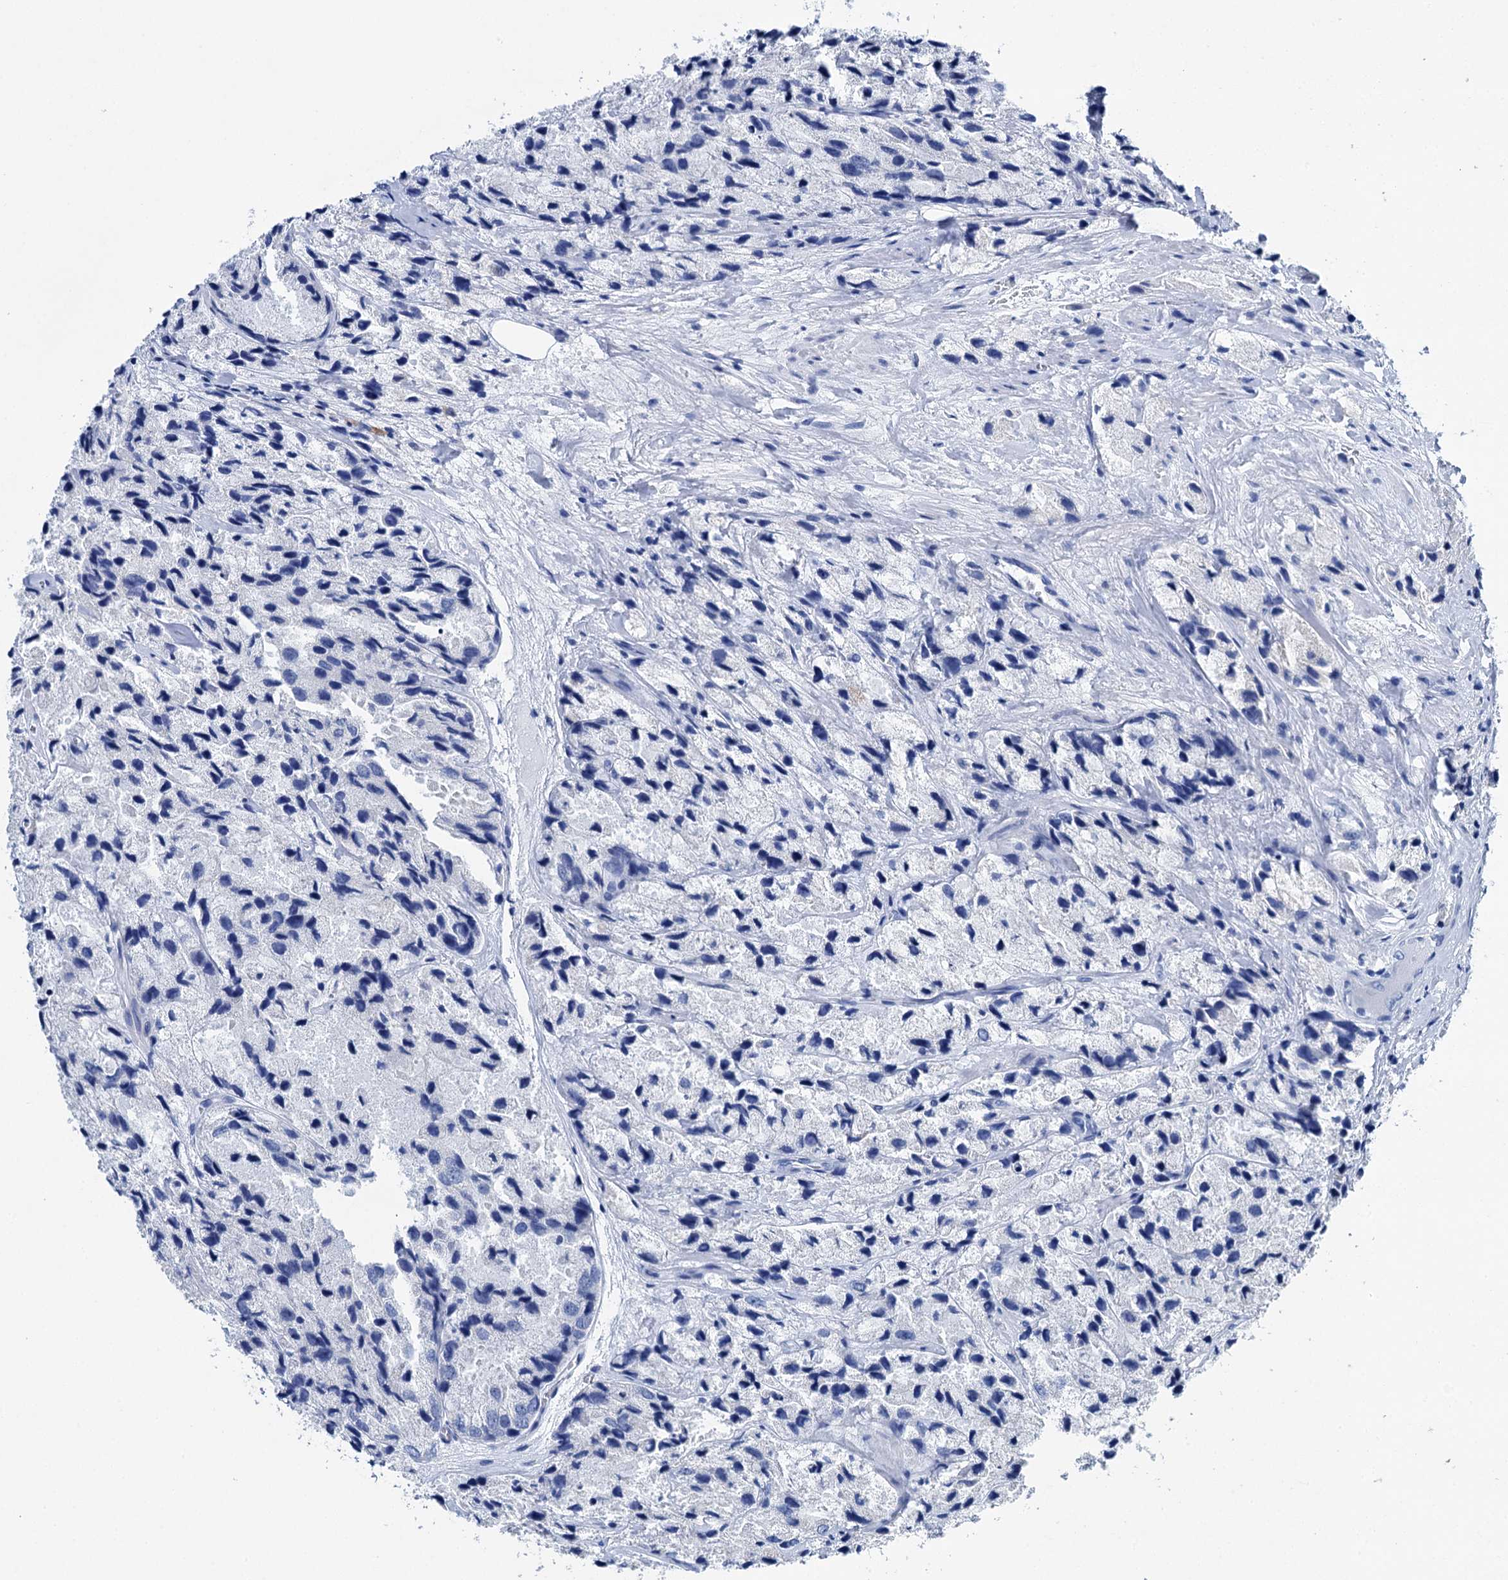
{"staining": {"intensity": "negative", "quantity": "none", "location": "none"}, "tissue": "prostate cancer", "cell_type": "Tumor cells", "image_type": "cancer", "snomed": [{"axis": "morphology", "description": "Adenocarcinoma, High grade"}, {"axis": "topography", "description": "Prostate"}], "caption": "There is no significant staining in tumor cells of high-grade adenocarcinoma (prostate).", "gene": "BRINP1", "patient": {"sex": "male", "age": 66}}